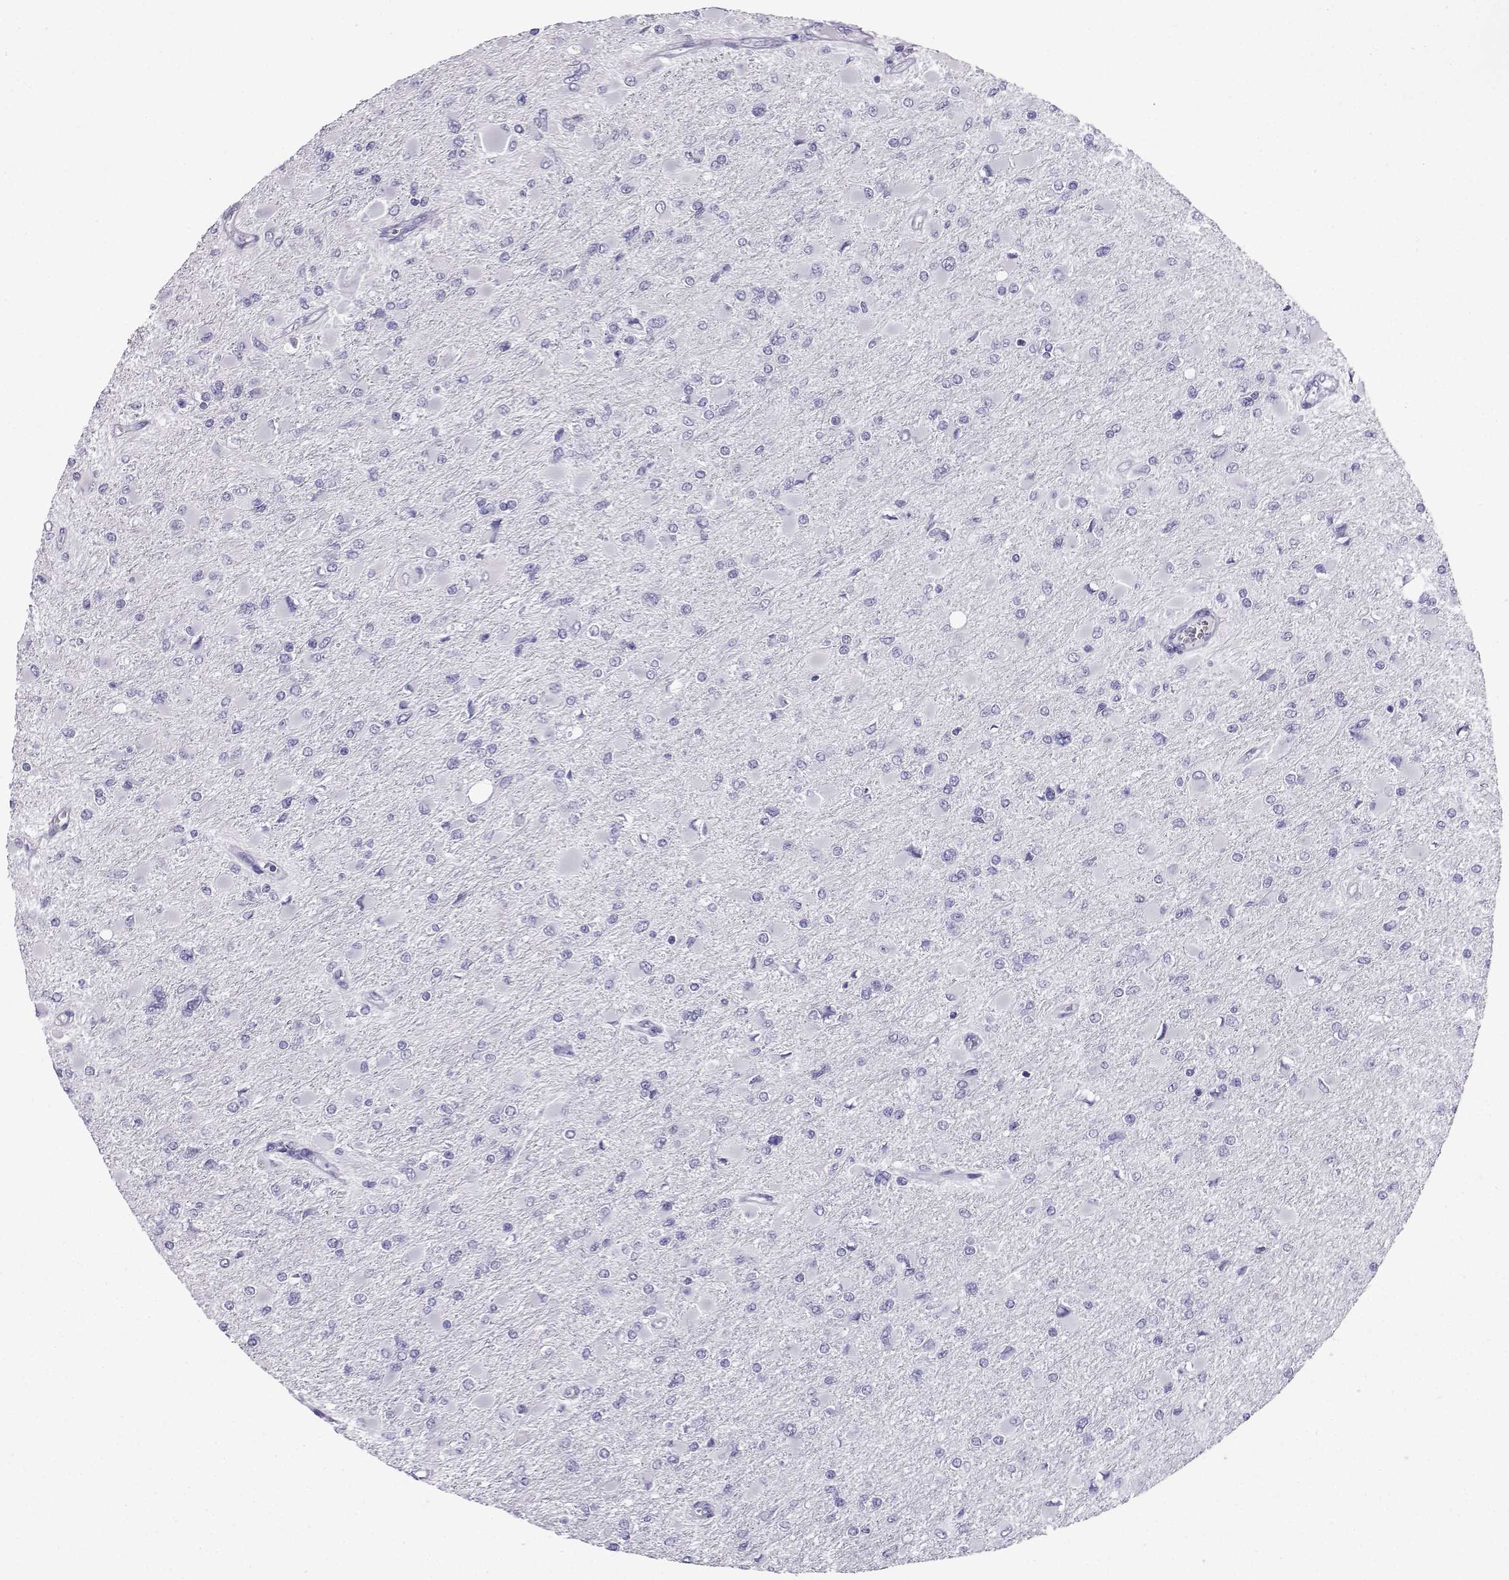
{"staining": {"intensity": "negative", "quantity": "none", "location": "none"}, "tissue": "glioma", "cell_type": "Tumor cells", "image_type": "cancer", "snomed": [{"axis": "morphology", "description": "Glioma, malignant, High grade"}, {"axis": "topography", "description": "Cerebral cortex"}], "caption": "Protein analysis of glioma shows no significant positivity in tumor cells.", "gene": "CD109", "patient": {"sex": "female", "age": 36}}